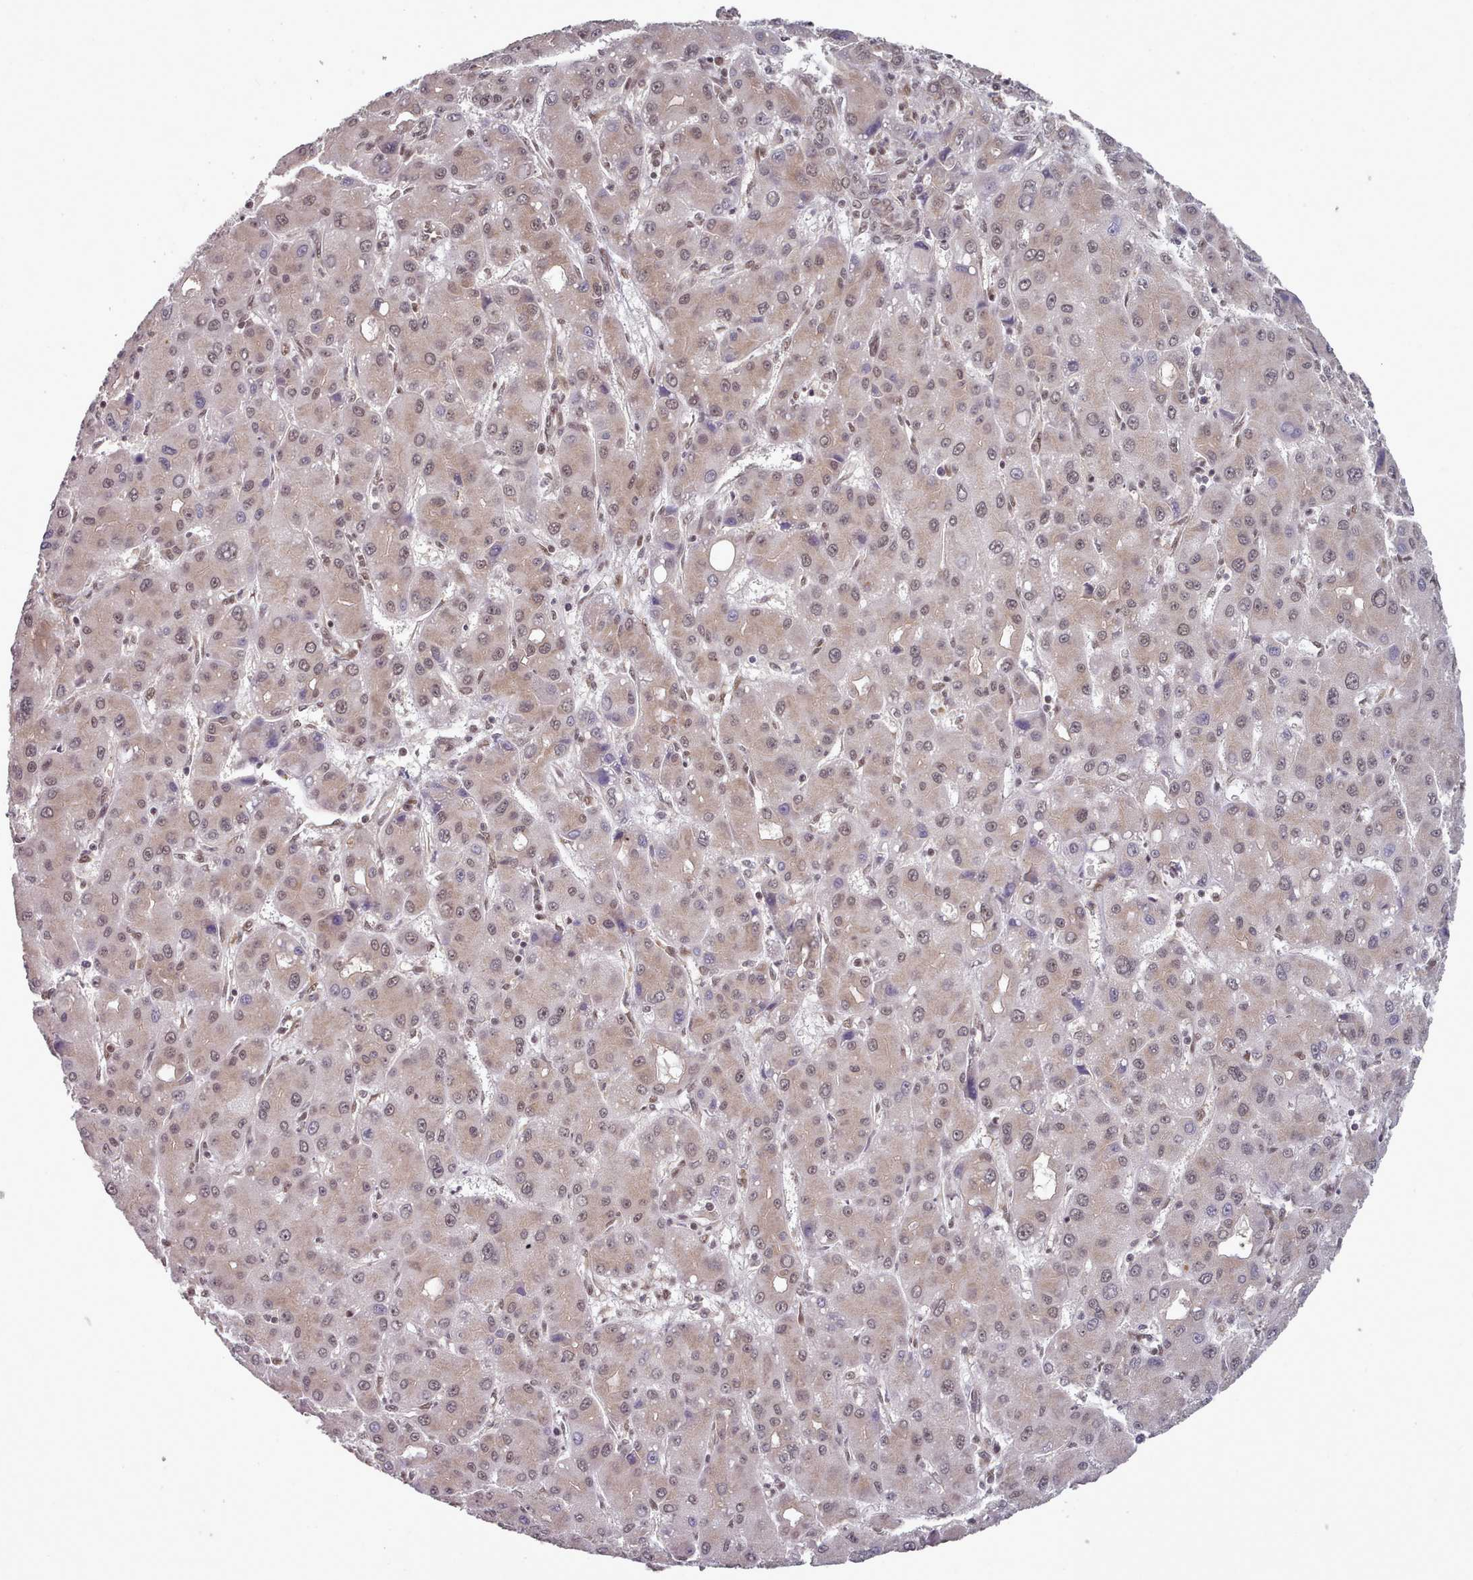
{"staining": {"intensity": "weak", "quantity": ">75%", "location": "cytoplasmic/membranous,nuclear"}, "tissue": "liver cancer", "cell_type": "Tumor cells", "image_type": "cancer", "snomed": [{"axis": "morphology", "description": "Carcinoma, Hepatocellular, NOS"}, {"axis": "topography", "description": "Liver"}], "caption": "This micrograph displays IHC staining of human liver cancer, with low weak cytoplasmic/membranous and nuclear expression in approximately >75% of tumor cells.", "gene": "DHX8", "patient": {"sex": "male", "age": 55}}